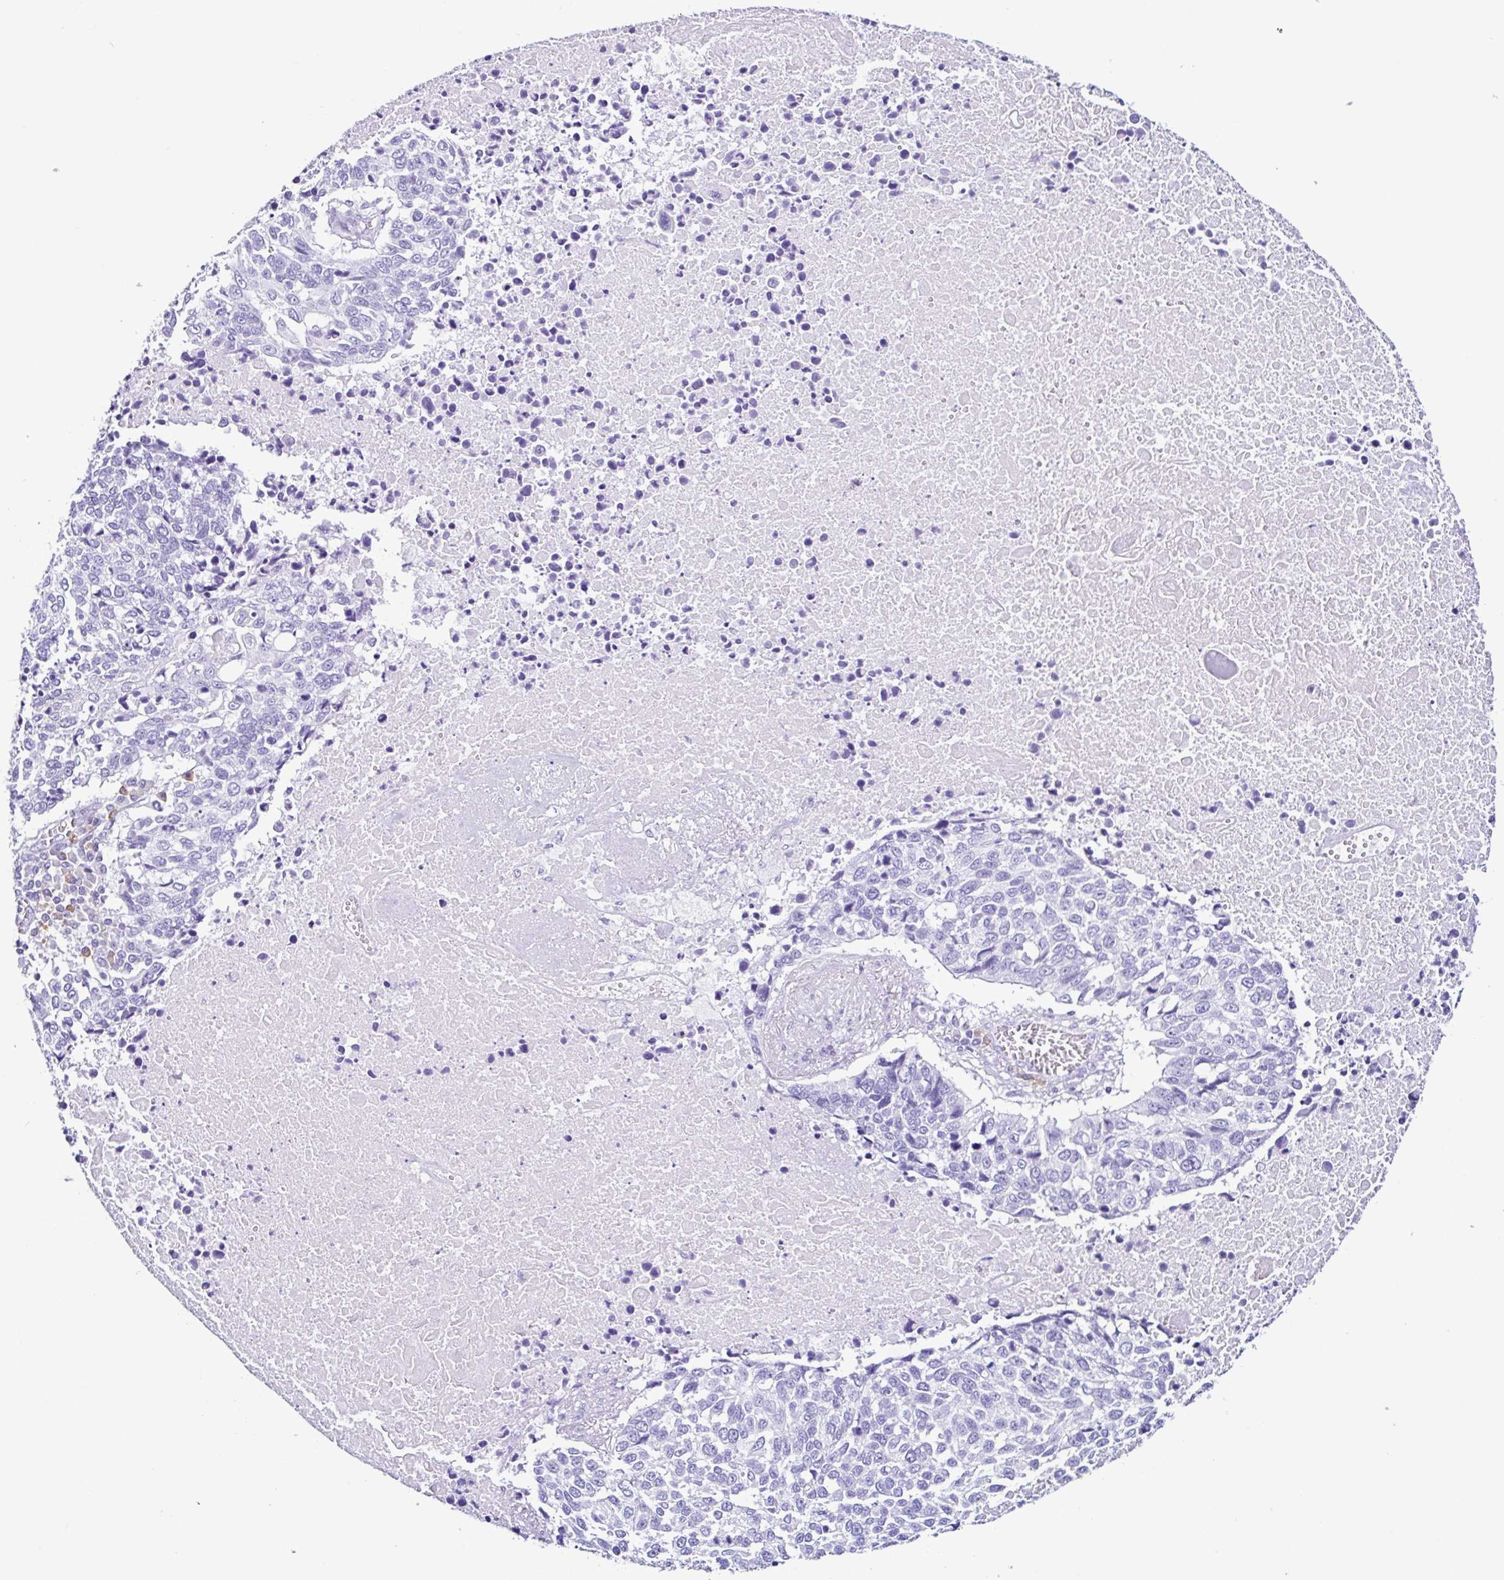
{"staining": {"intensity": "negative", "quantity": "none", "location": "none"}, "tissue": "lung cancer", "cell_type": "Tumor cells", "image_type": "cancer", "snomed": [{"axis": "morphology", "description": "Squamous cell carcinoma, NOS"}, {"axis": "topography", "description": "Lung"}], "caption": "This is an immunohistochemistry (IHC) histopathology image of lung cancer. There is no expression in tumor cells.", "gene": "PIGF", "patient": {"sex": "male", "age": 62}}